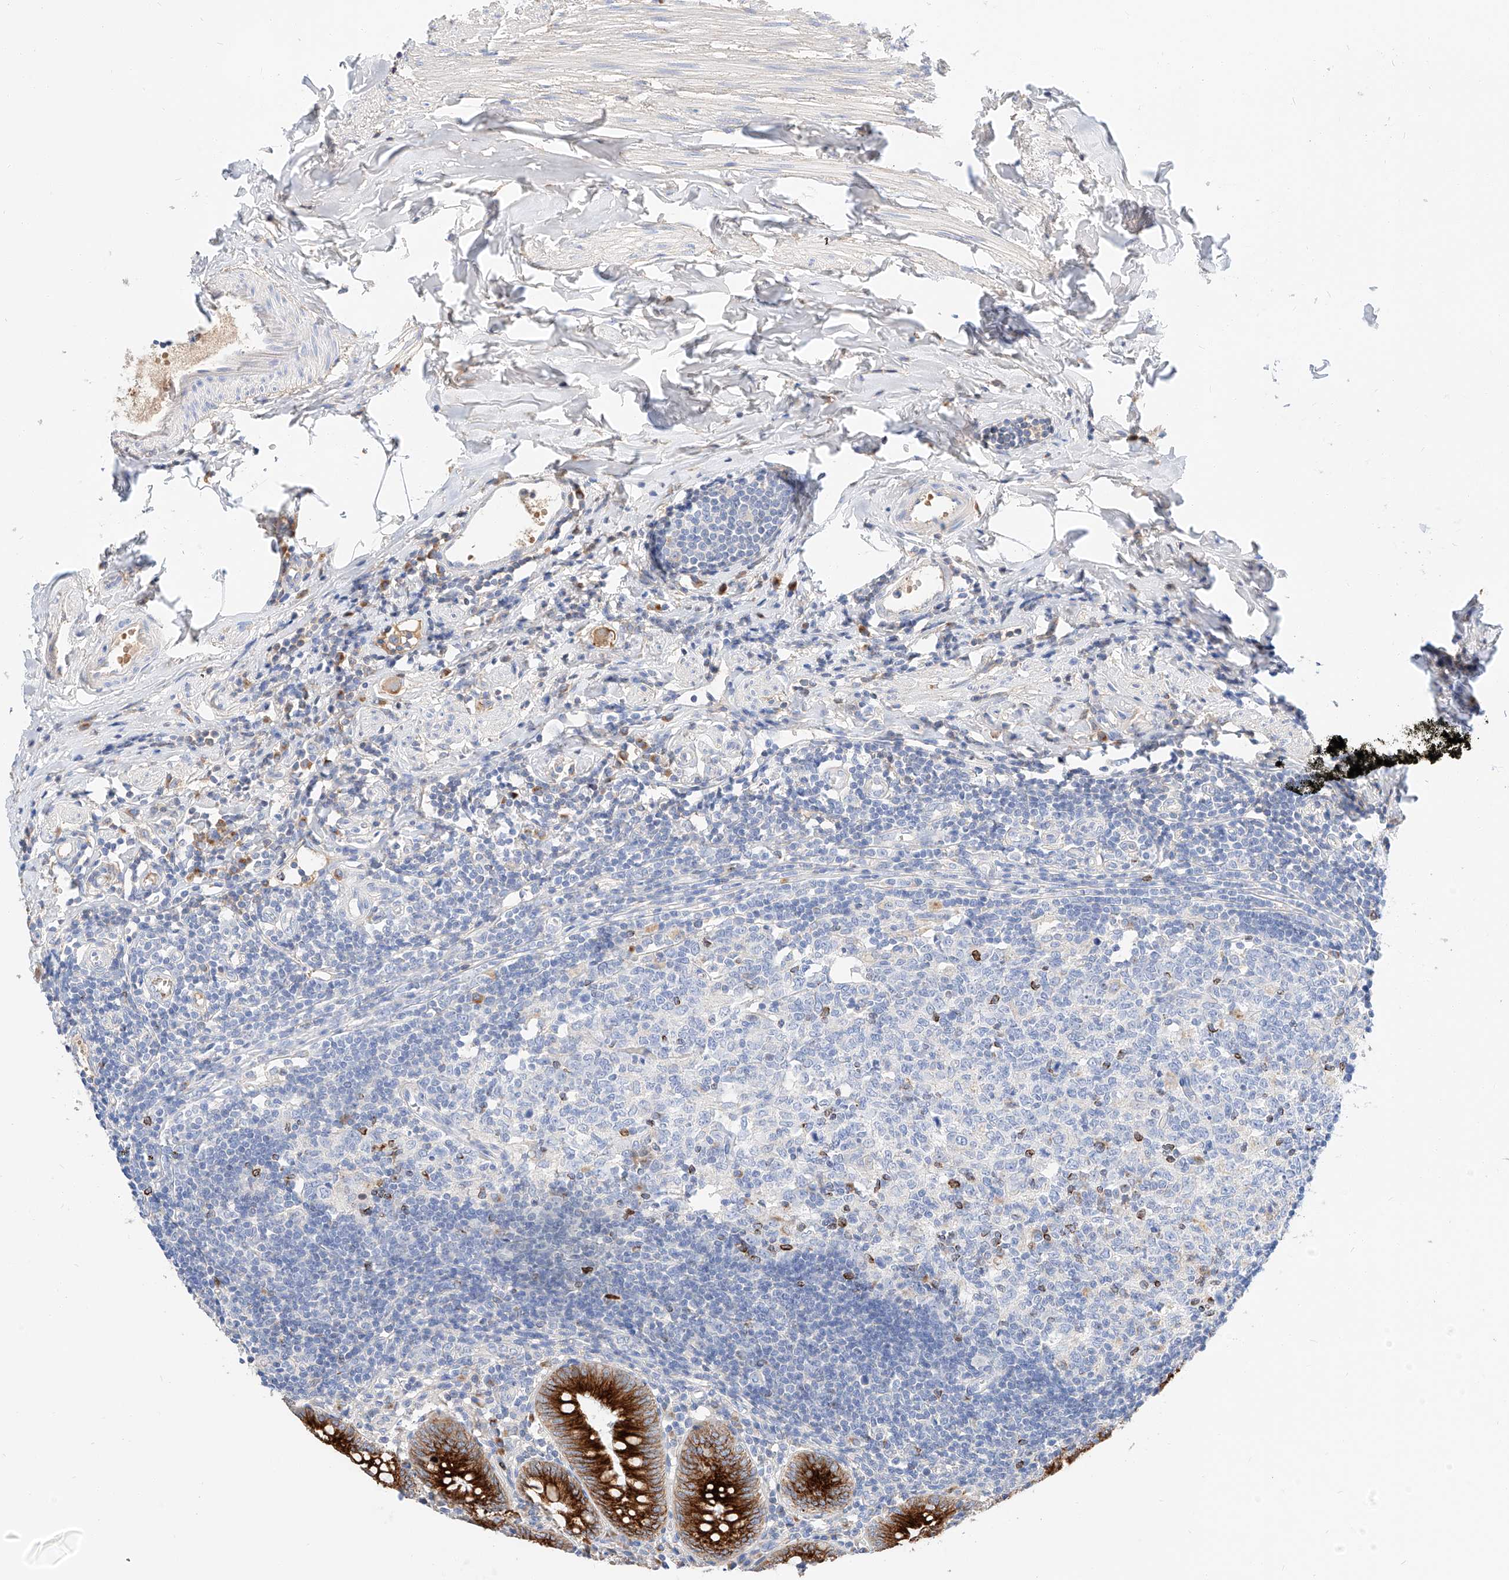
{"staining": {"intensity": "strong", "quantity": ">75%", "location": "cytoplasmic/membranous"}, "tissue": "appendix", "cell_type": "Glandular cells", "image_type": "normal", "snomed": [{"axis": "morphology", "description": "Normal tissue, NOS"}, {"axis": "topography", "description": "Appendix"}], "caption": "Immunohistochemical staining of normal human appendix demonstrates strong cytoplasmic/membranous protein expression in about >75% of glandular cells. (DAB (3,3'-diaminobenzidine) = brown stain, brightfield microscopy at high magnification).", "gene": "MAP7", "patient": {"sex": "female", "age": 54}}